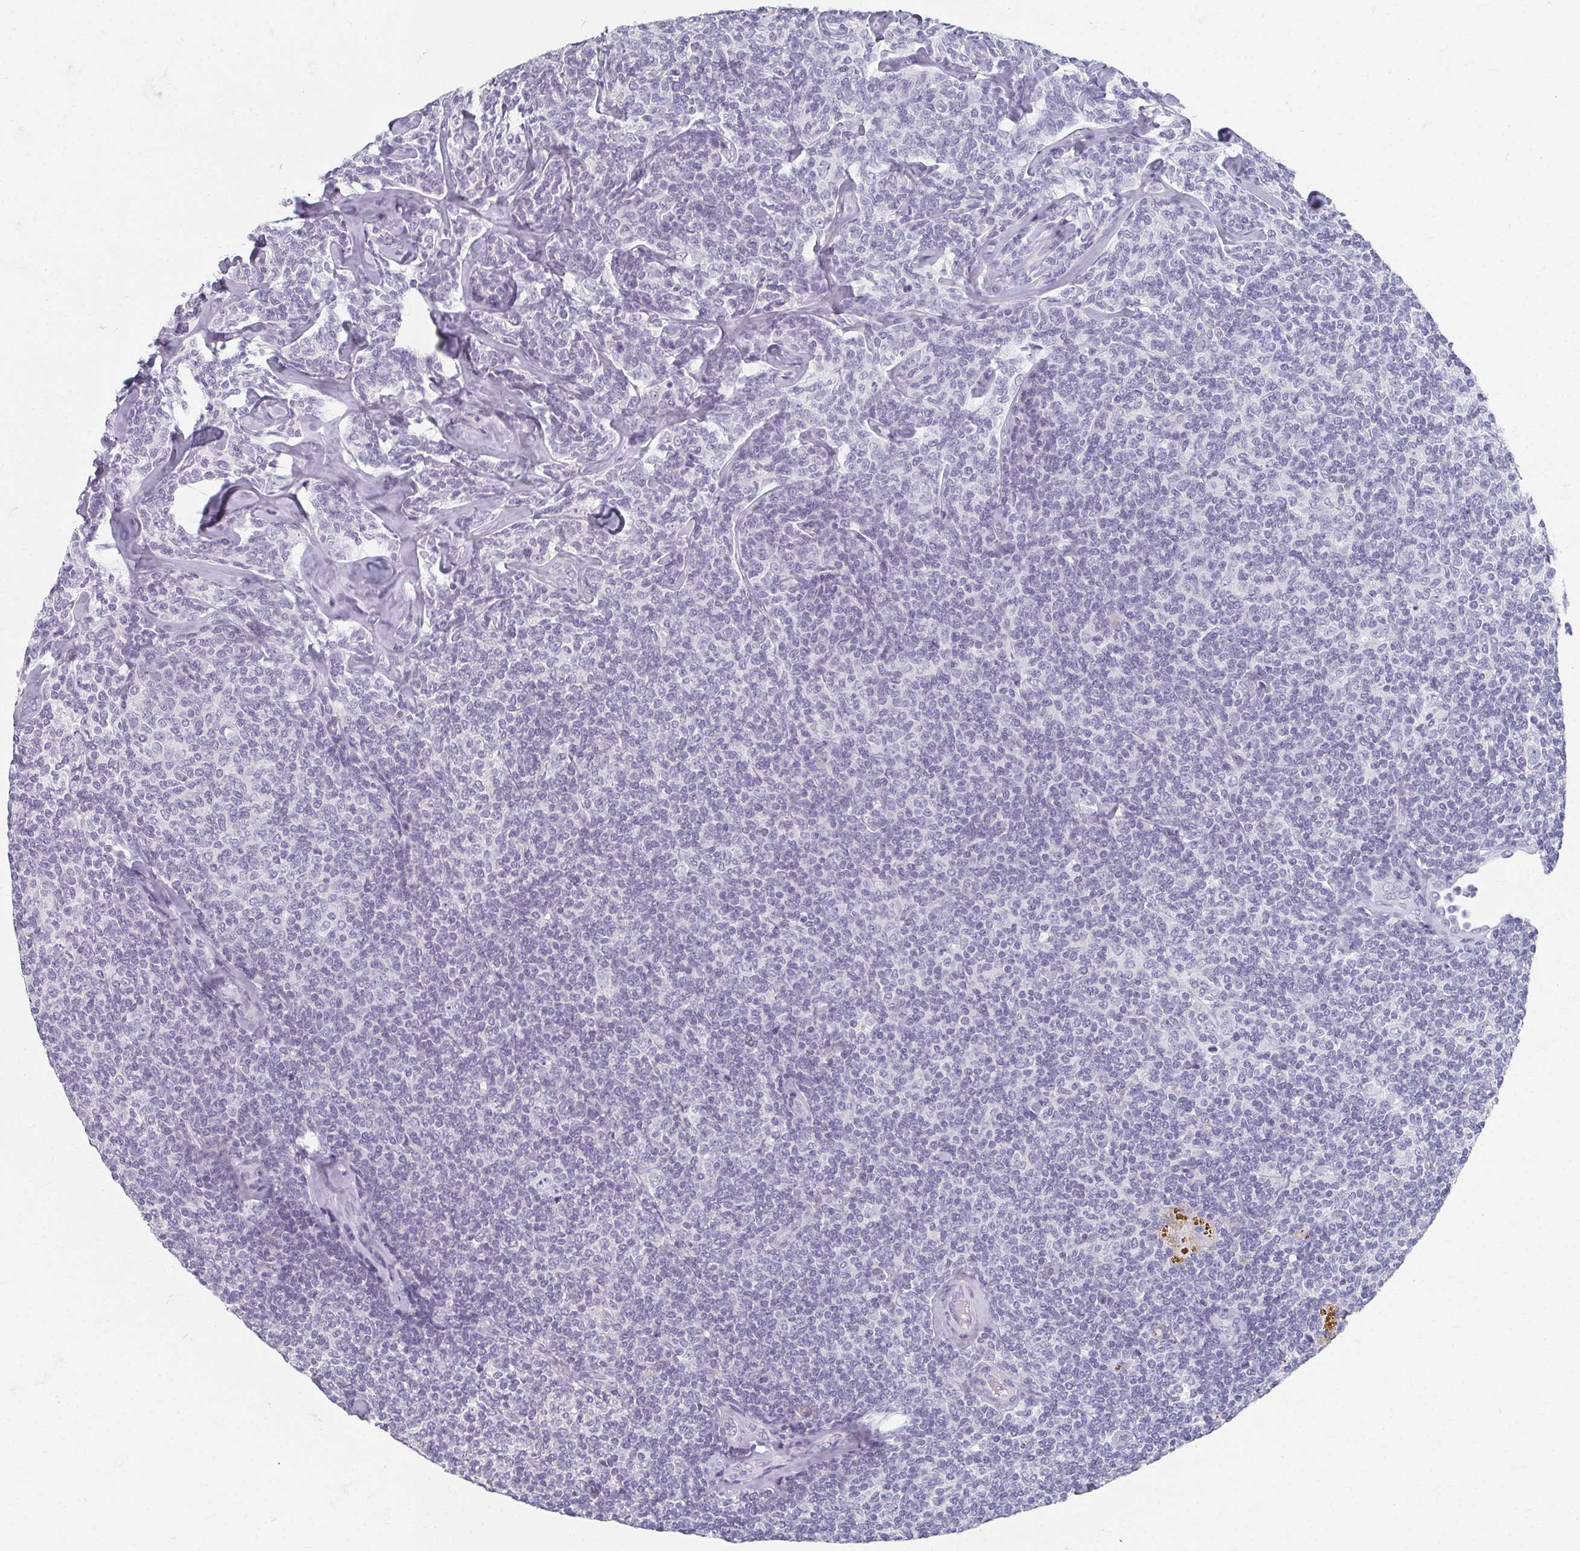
{"staining": {"intensity": "negative", "quantity": "none", "location": "none"}, "tissue": "lymphoma", "cell_type": "Tumor cells", "image_type": "cancer", "snomed": [{"axis": "morphology", "description": "Malignant lymphoma, non-Hodgkin's type, Low grade"}, {"axis": "topography", "description": "Lymph node"}], "caption": "Human malignant lymphoma, non-Hodgkin's type (low-grade) stained for a protein using immunohistochemistry (IHC) demonstrates no expression in tumor cells.", "gene": "CAMKV", "patient": {"sex": "female", "age": 56}}